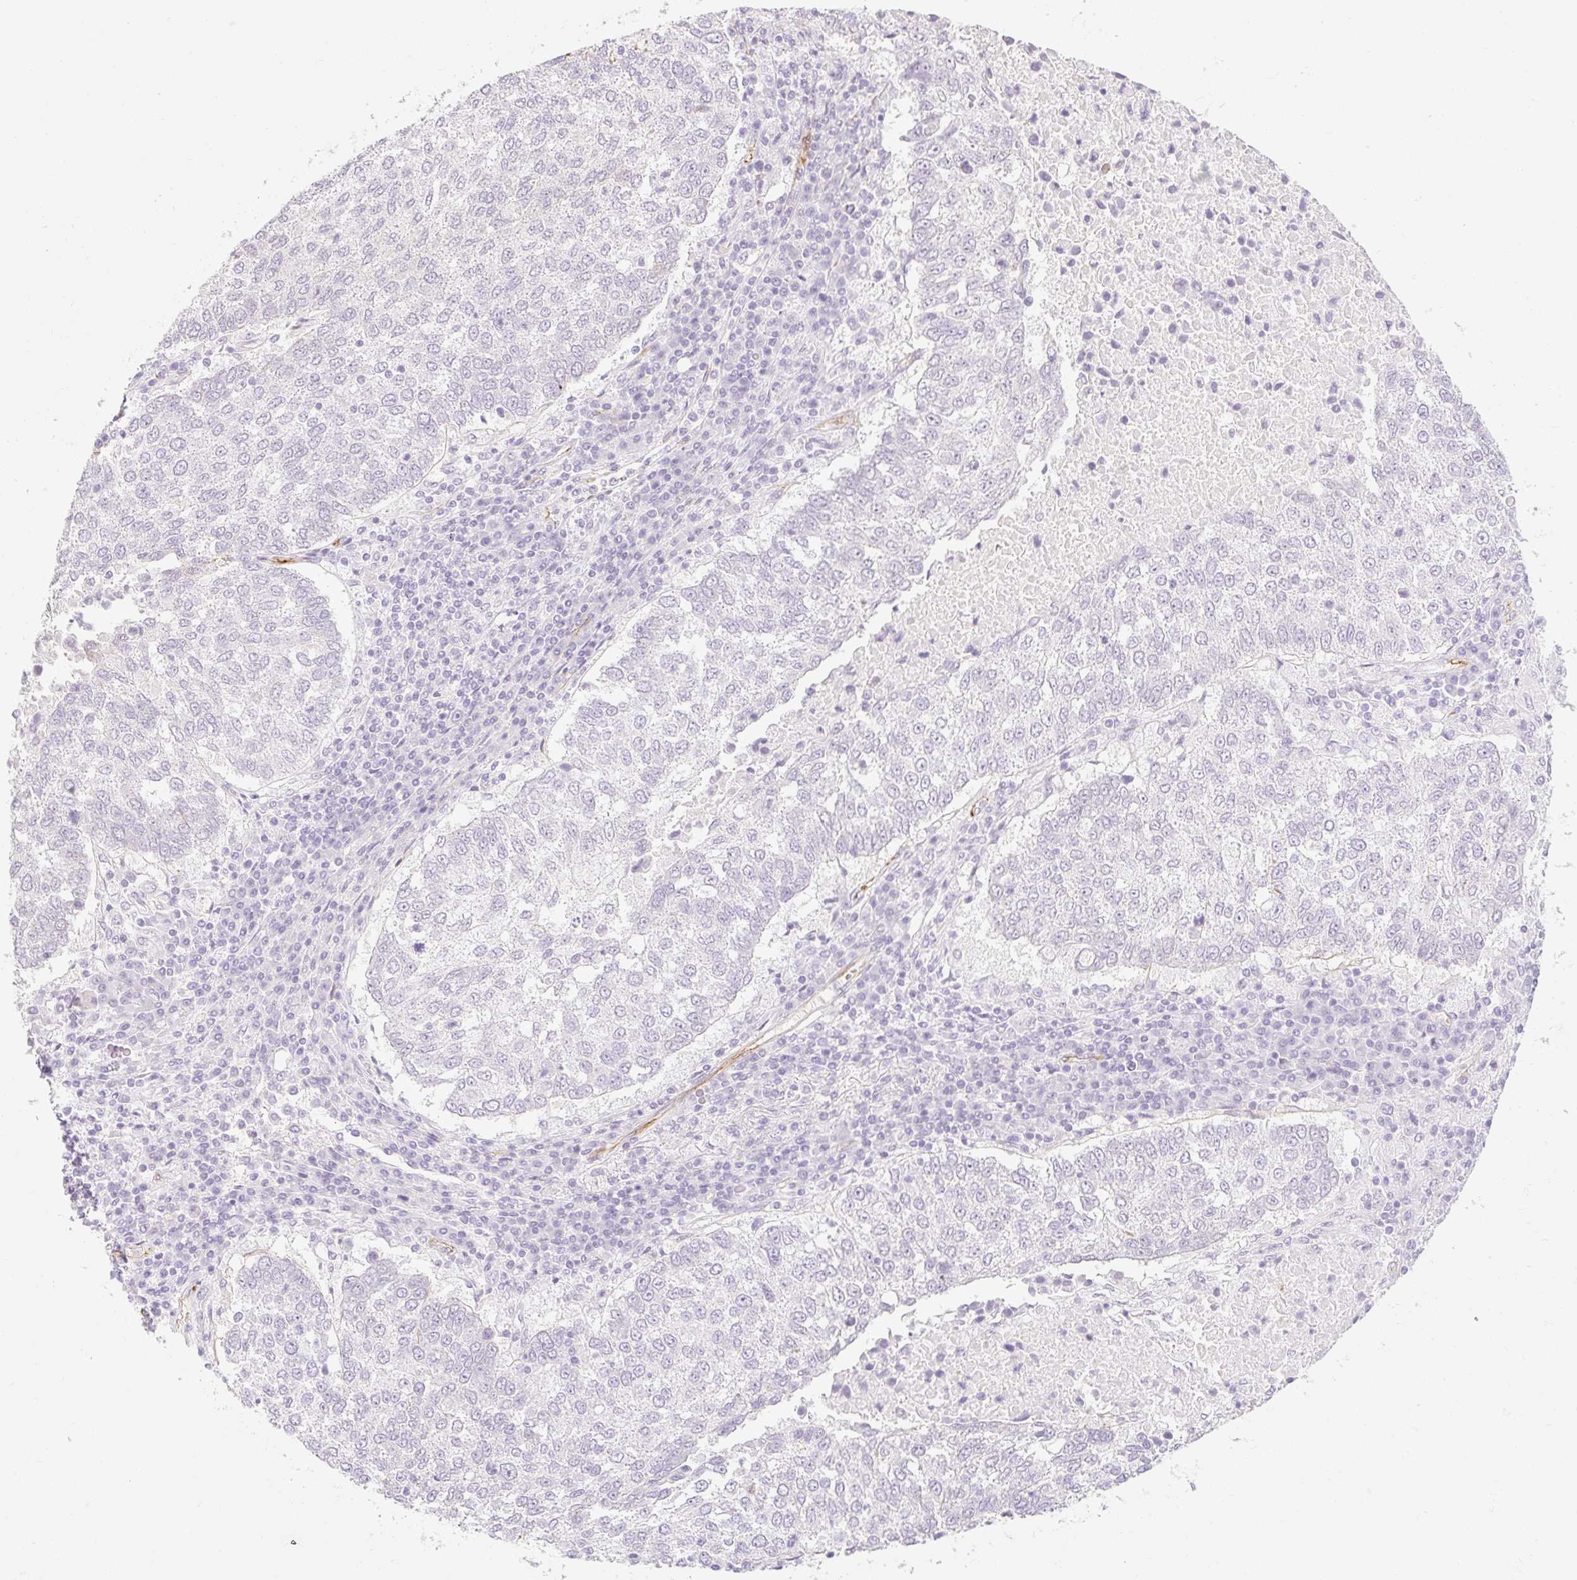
{"staining": {"intensity": "negative", "quantity": "none", "location": "none"}, "tissue": "lung cancer", "cell_type": "Tumor cells", "image_type": "cancer", "snomed": [{"axis": "morphology", "description": "Squamous cell carcinoma, NOS"}, {"axis": "topography", "description": "Lung"}], "caption": "Tumor cells show no significant protein staining in squamous cell carcinoma (lung).", "gene": "TAF1L", "patient": {"sex": "male", "age": 73}}